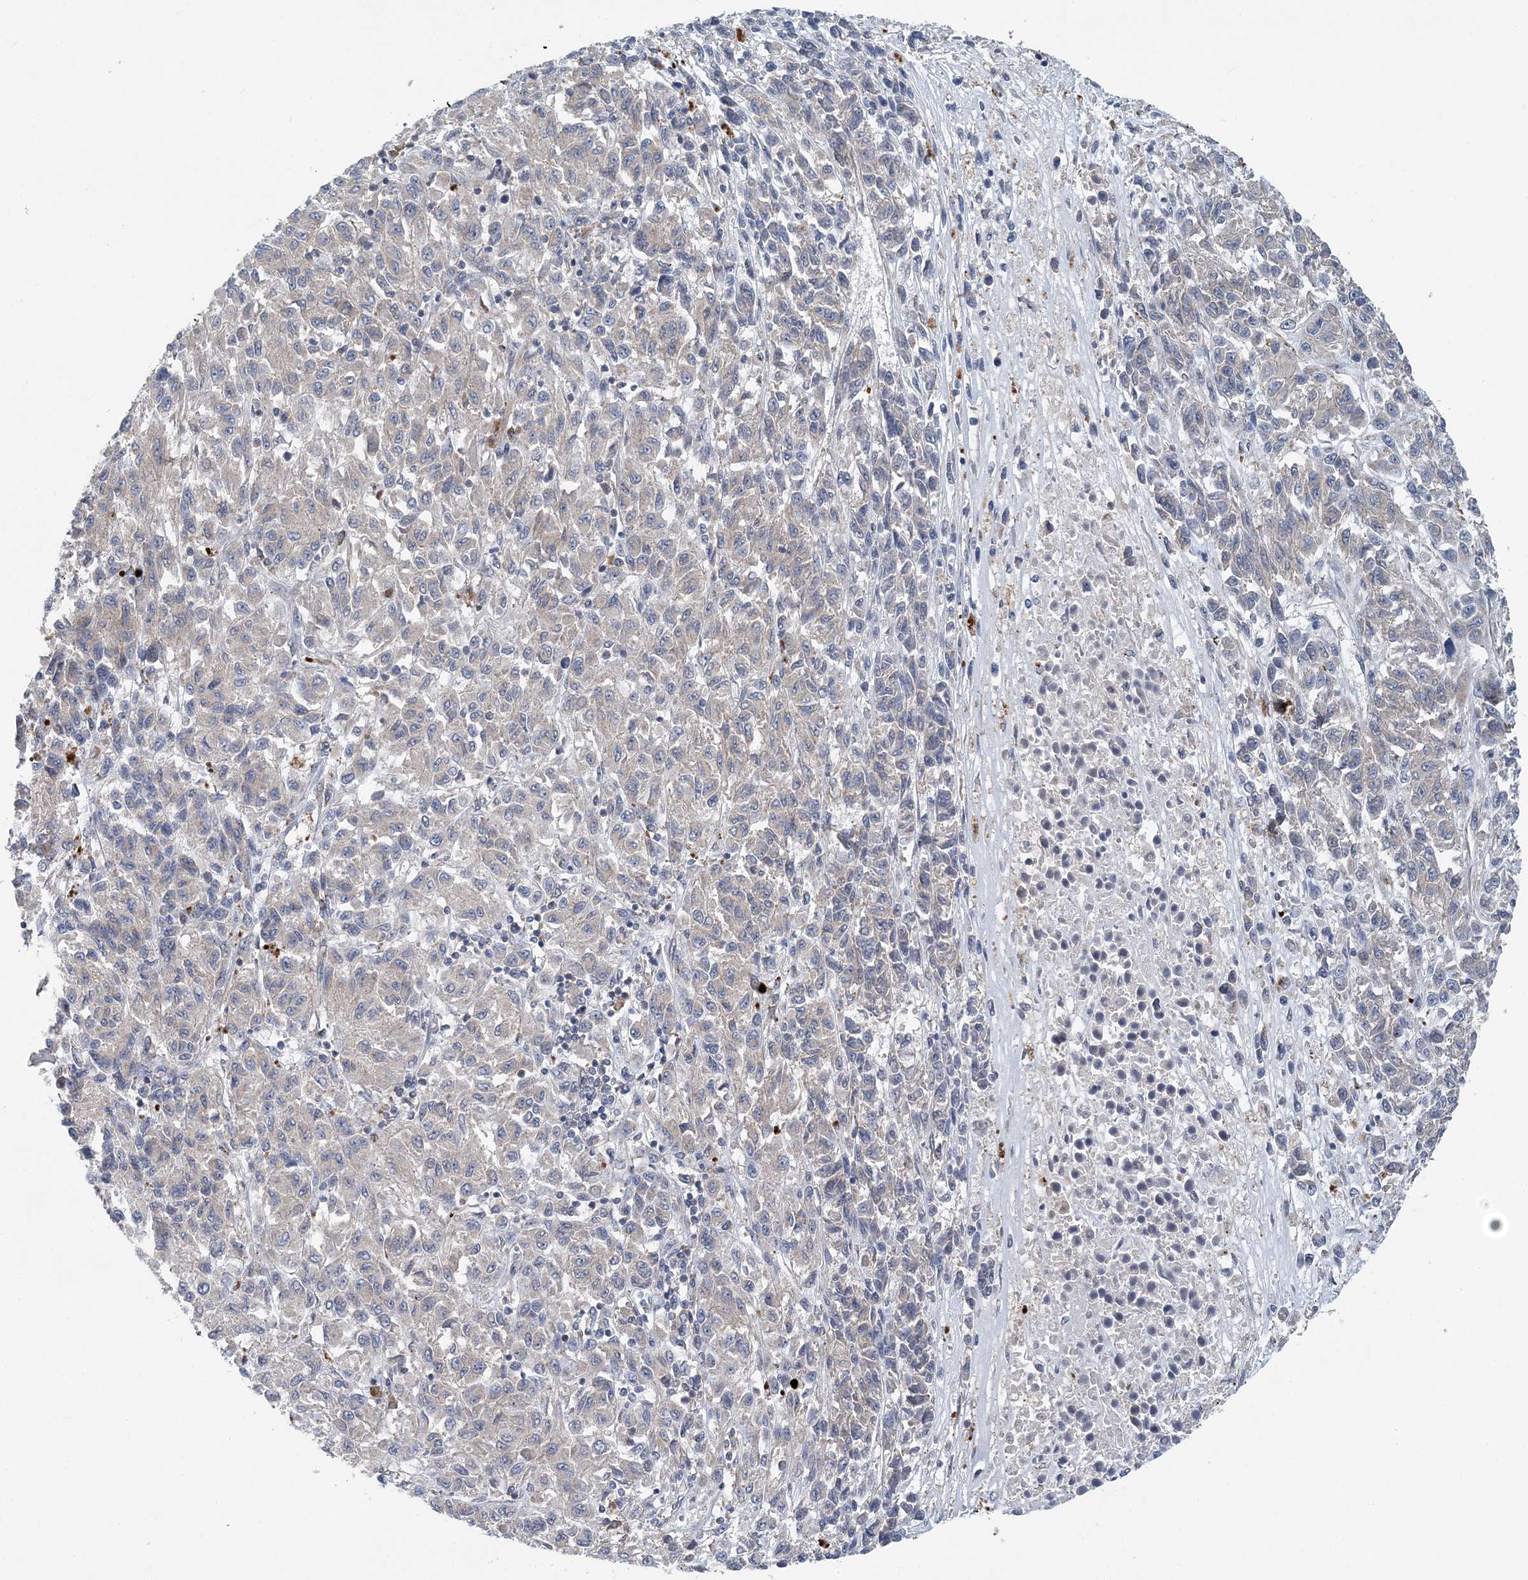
{"staining": {"intensity": "negative", "quantity": "none", "location": "none"}, "tissue": "melanoma", "cell_type": "Tumor cells", "image_type": "cancer", "snomed": [{"axis": "morphology", "description": "Malignant melanoma, Metastatic site"}, {"axis": "topography", "description": "Lung"}], "caption": "Melanoma was stained to show a protein in brown. There is no significant expression in tumor cells.", "gene": "COPE", "patient": {"sex": "male", "age": 64}}